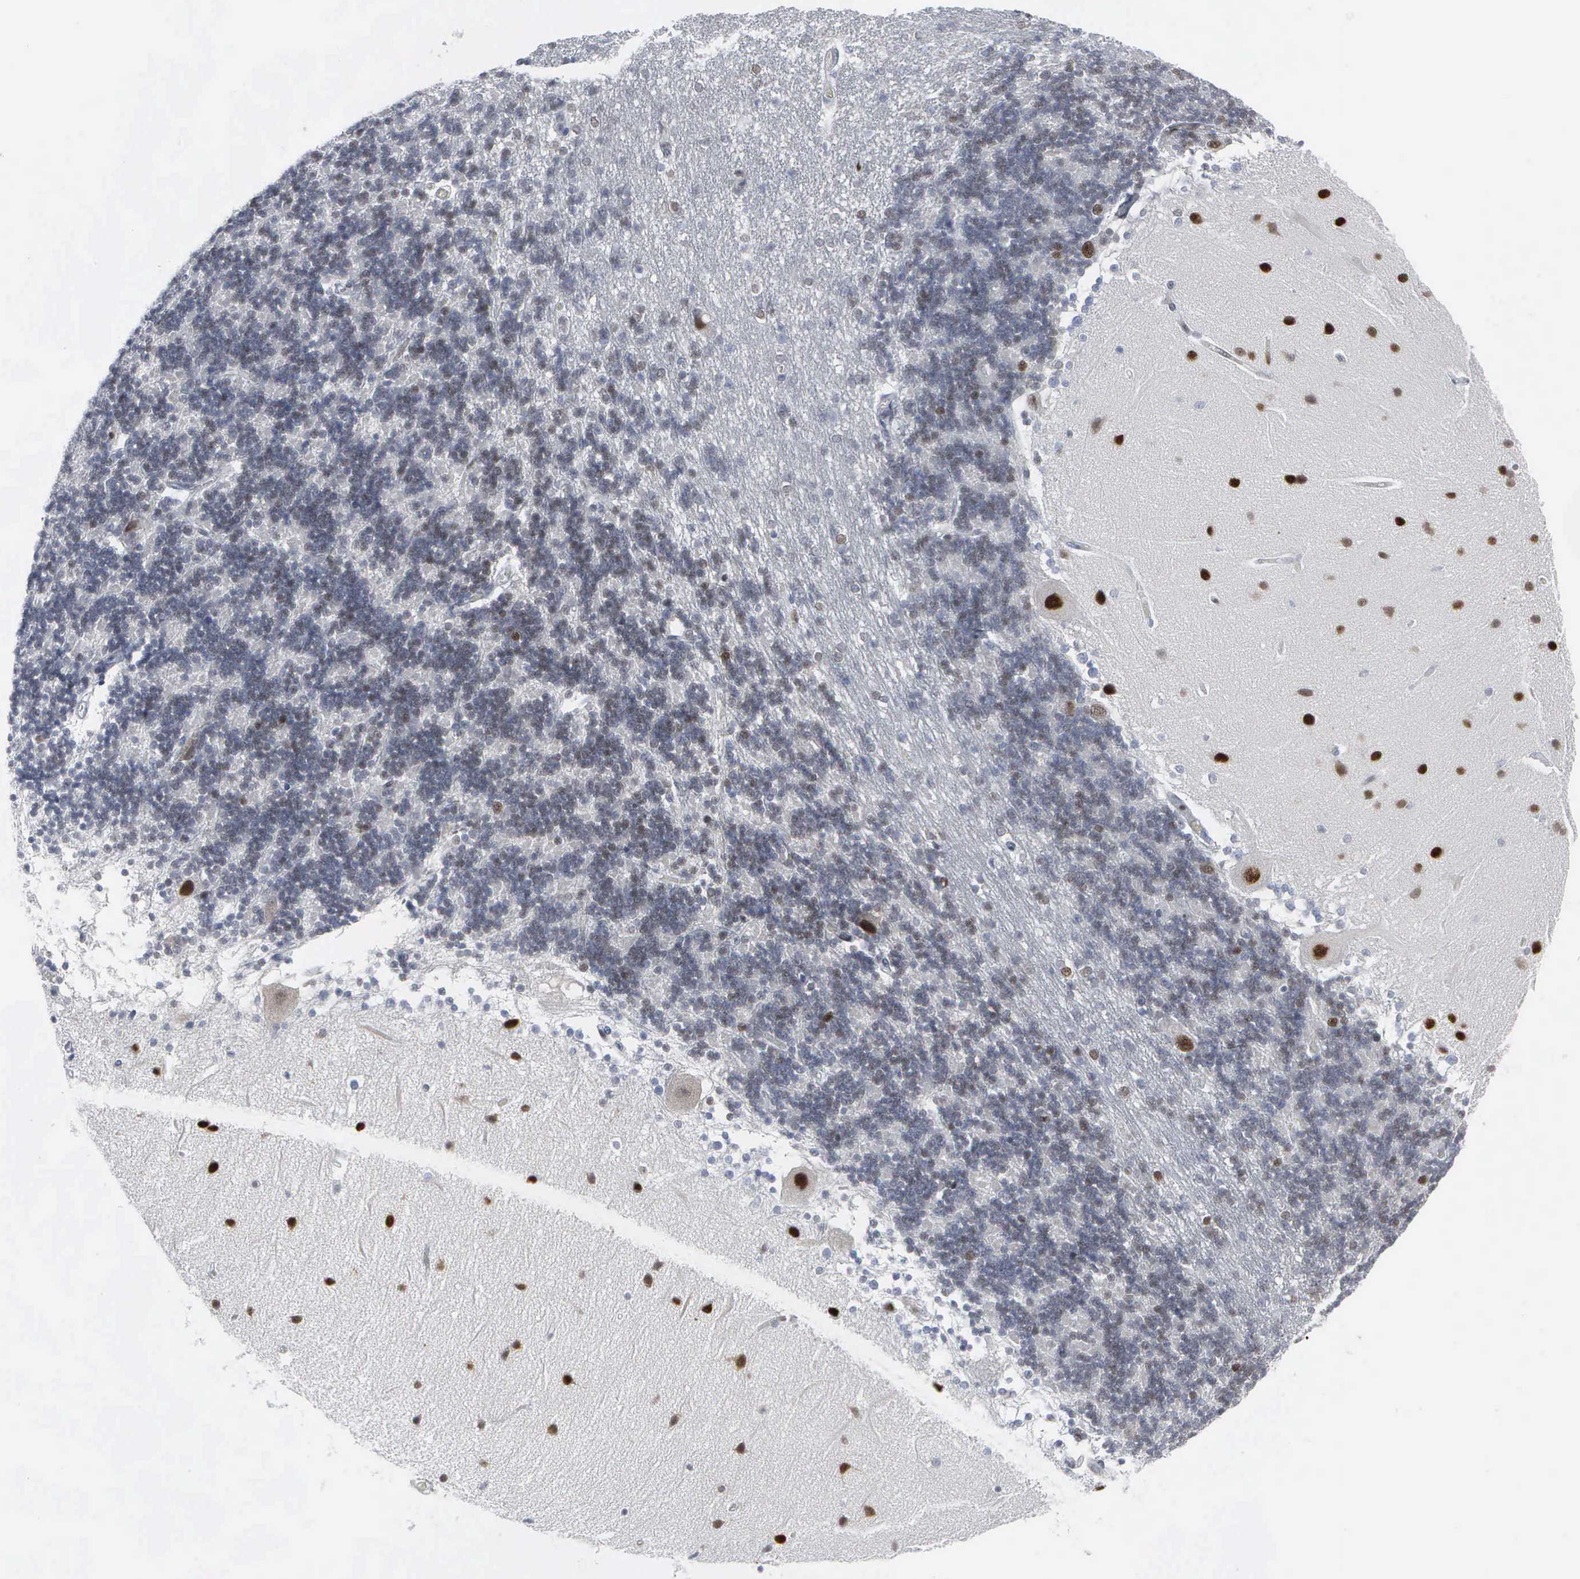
{"staining": {"intensity": "moderate", "quantity": "<25%", "location": "nuclear"}, "tissue": "cerebellum", "cell_type": "Cells in granular layer", "image_type": "normal", "snomed": [{"axis": "morphology", "description": "Normal tissue, NOS"}, {"axis": "topography", "description": "Cerebellum"}], "caption": "Human cerebellum stained with a brown dye shows moderate nuclear positive expression in approximately <25% of cells in granular layer.", "gene": "CCND3", "patient": {"sex": "female", "age": 54}}